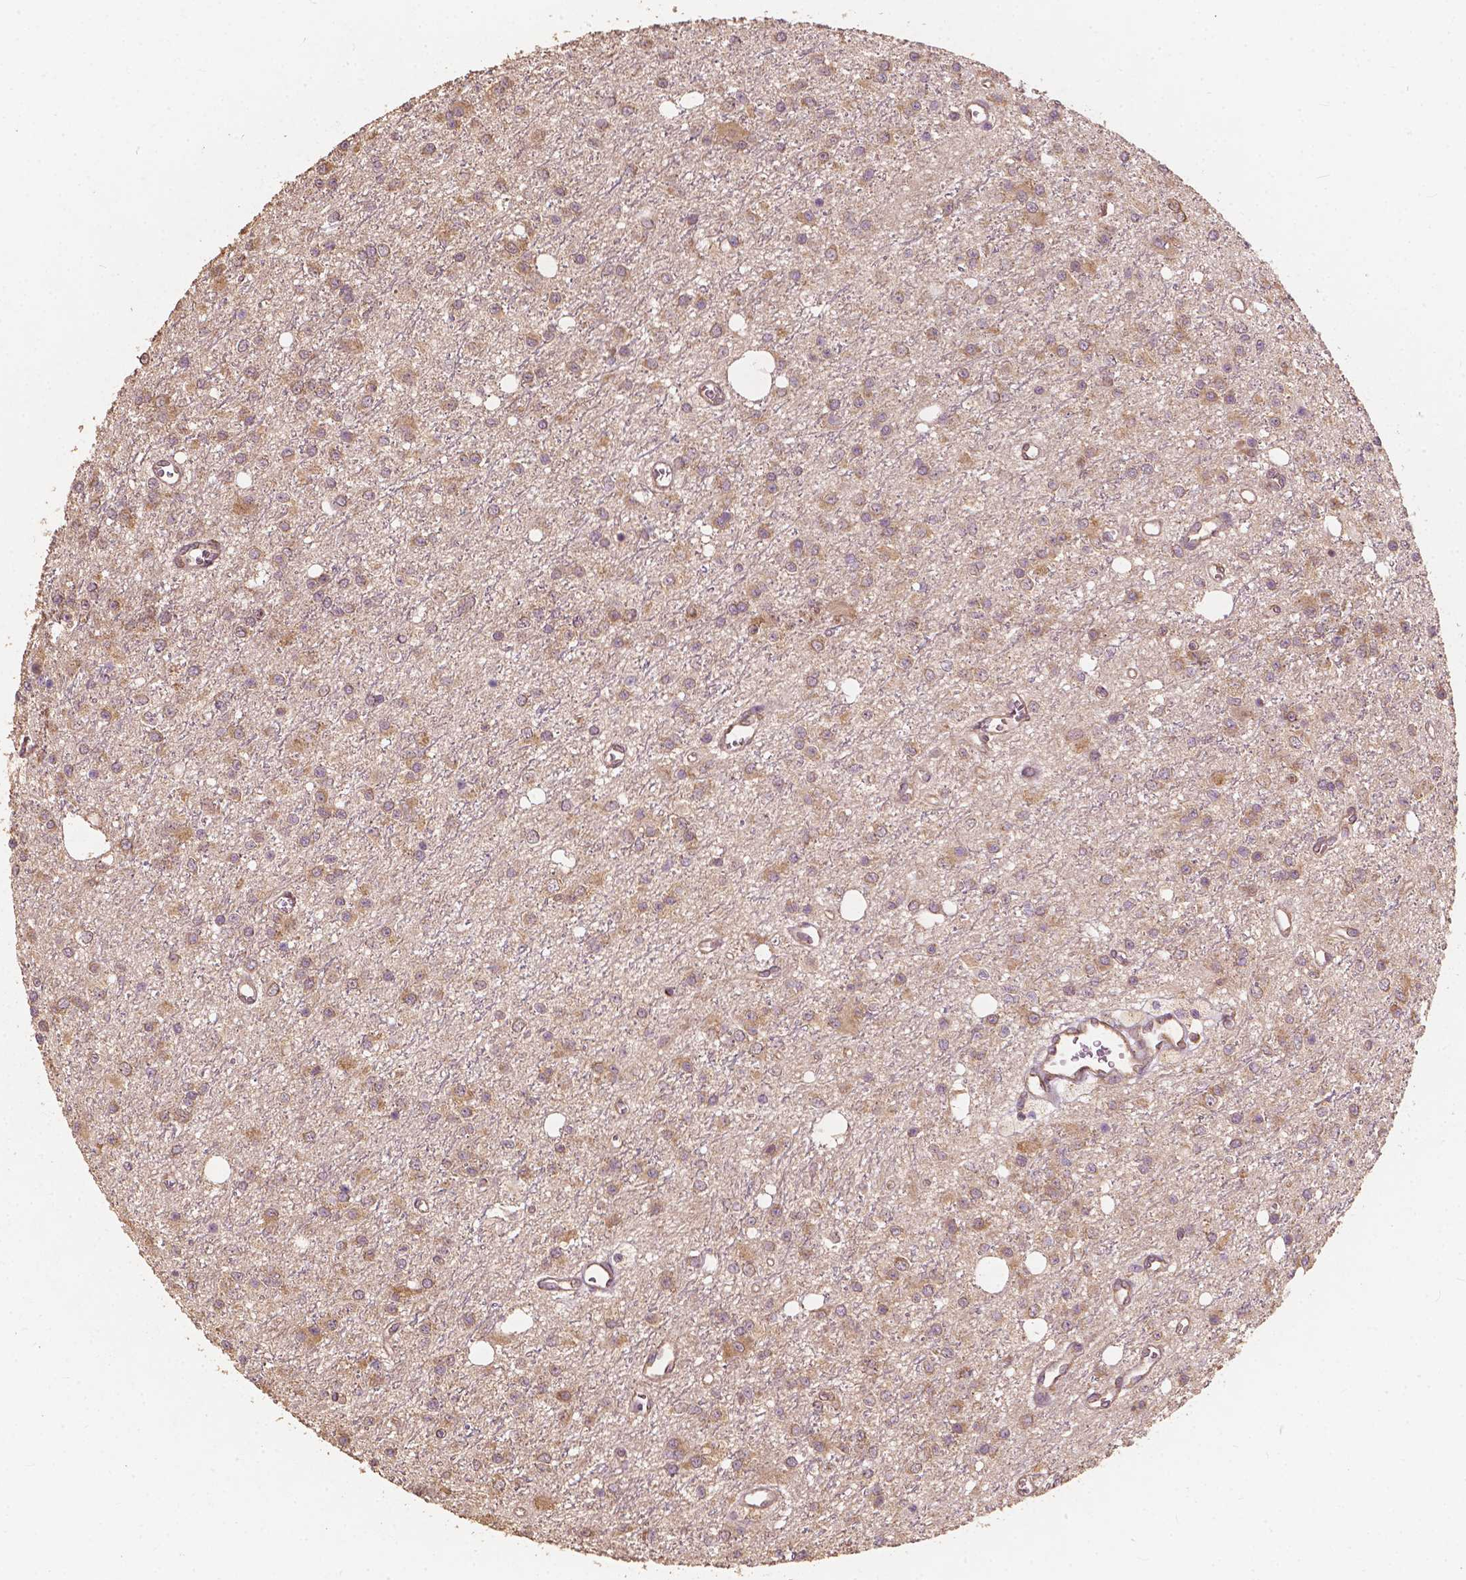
{"staining": {"intensity": "weak", "quantity": "25%-75%", "location": "cytoplasmic/membranous"}, "tissue": "glioma", "cell_type": "Tumor cells", "image_type": "cancer", "snomed": [{"axis": "morphology", "description": "Glioma, malignant, Low grade"}, {"axis": "topography", "description": "Brain"}], "caption": "Immunohistochemistry (IHC) micrograph of low-grade glioma (malignant) stained for a protein (brown), which shows low levels of weak cytoplasmic/membranous positivity in approximately 25%-75% of tumor cells.", "gene": "G3BP1", "patient": {"sex": "female", "age": 45}}